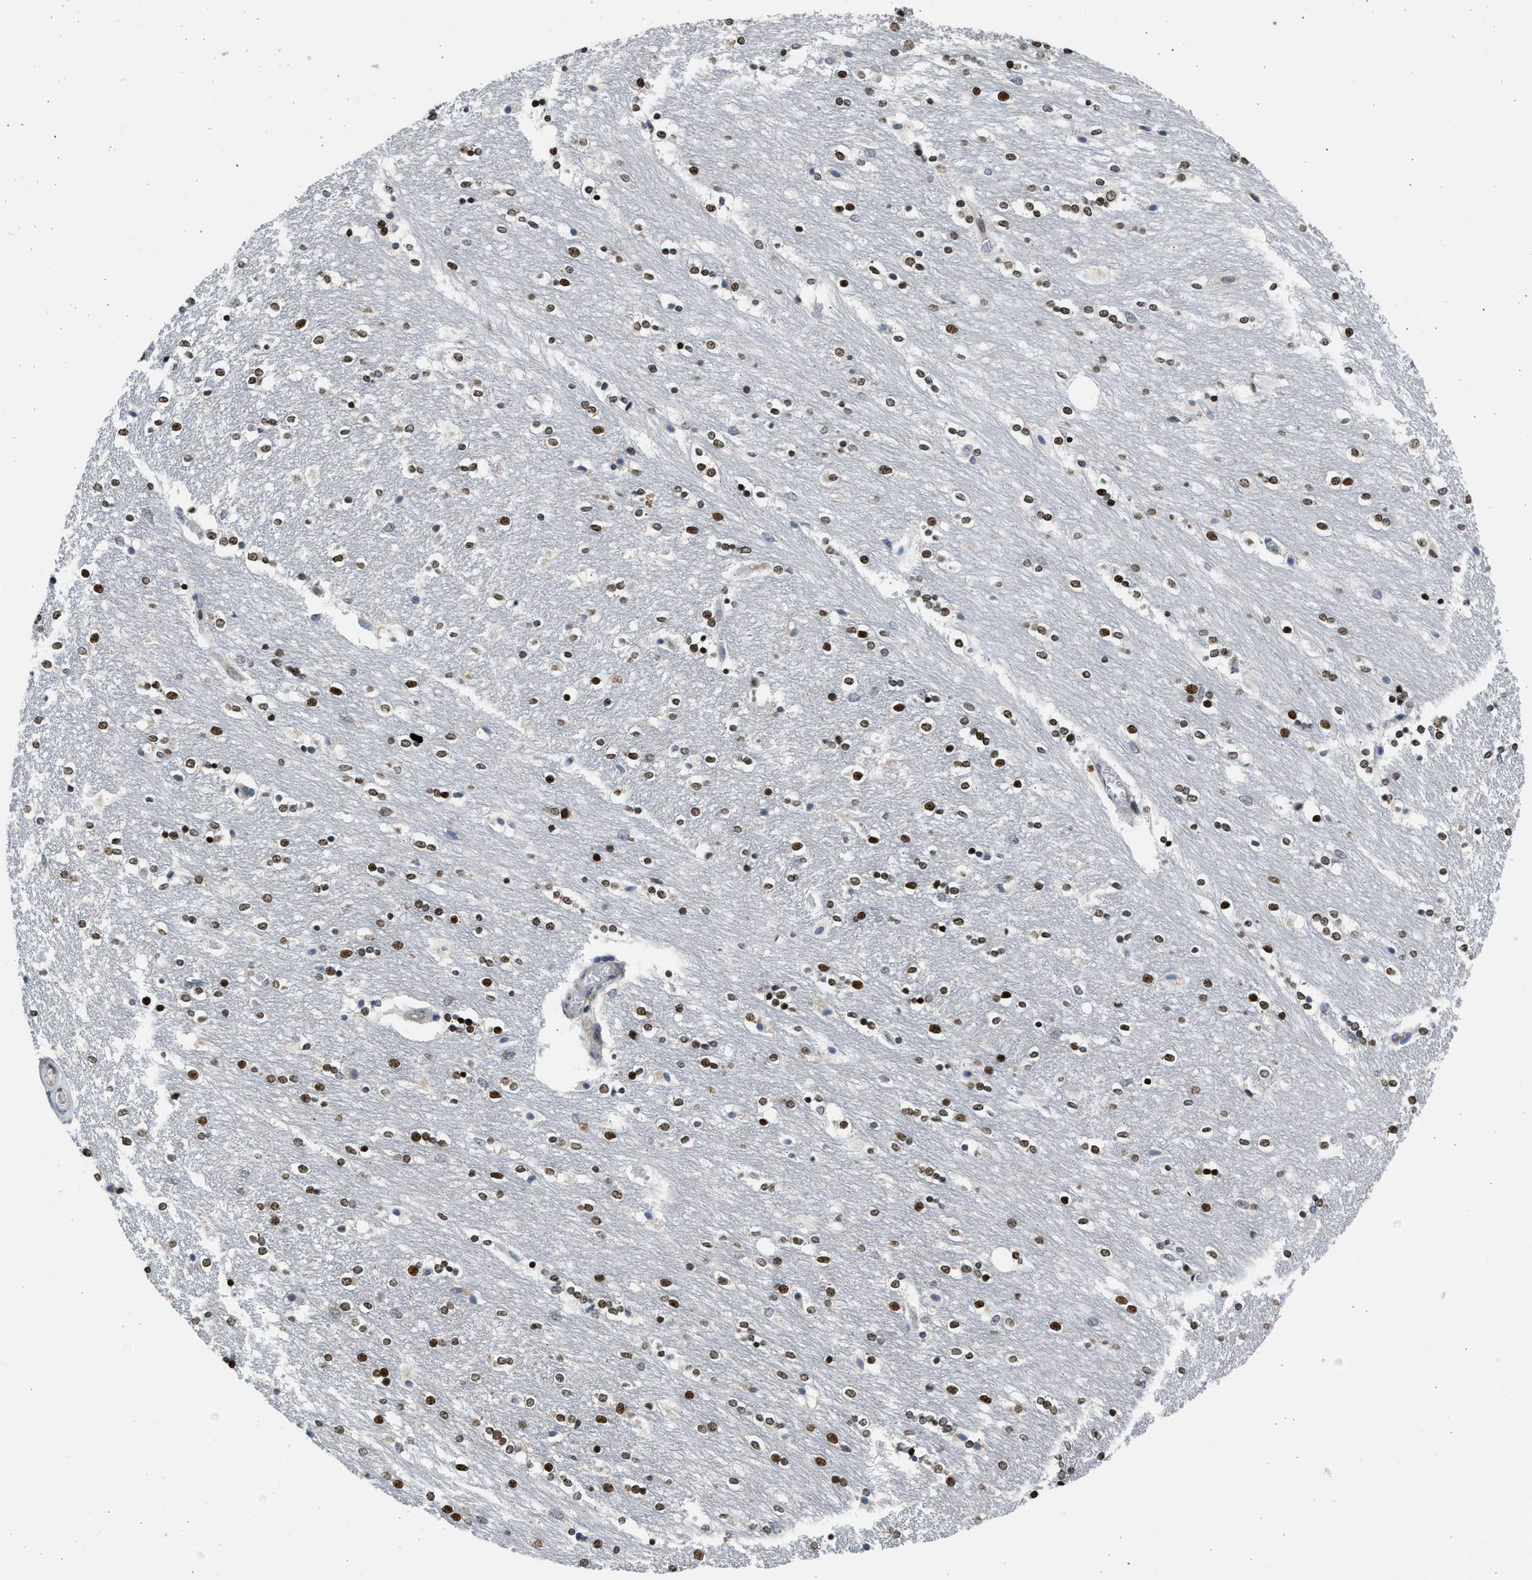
{"staining": {"intensity": "strong", "quantity": ">75%", "location": "nuclear"}, "tissue": "caudate", "cell_type": "Glial cells", "image_type": "normal", "snomed": [{"axis": "morphology", "description": "Normal tissue, NOS"}, {"axis": "topography", "description": "Lateral ventricle wall"}], "caption": "This histopathology image displays immunohistochemistry staining of unremarkable caudate, with high strong nuclear expression in about >75% of glial cells.", "gene": "HMGN3", "patient": {"sex": "female", "age": 54}}